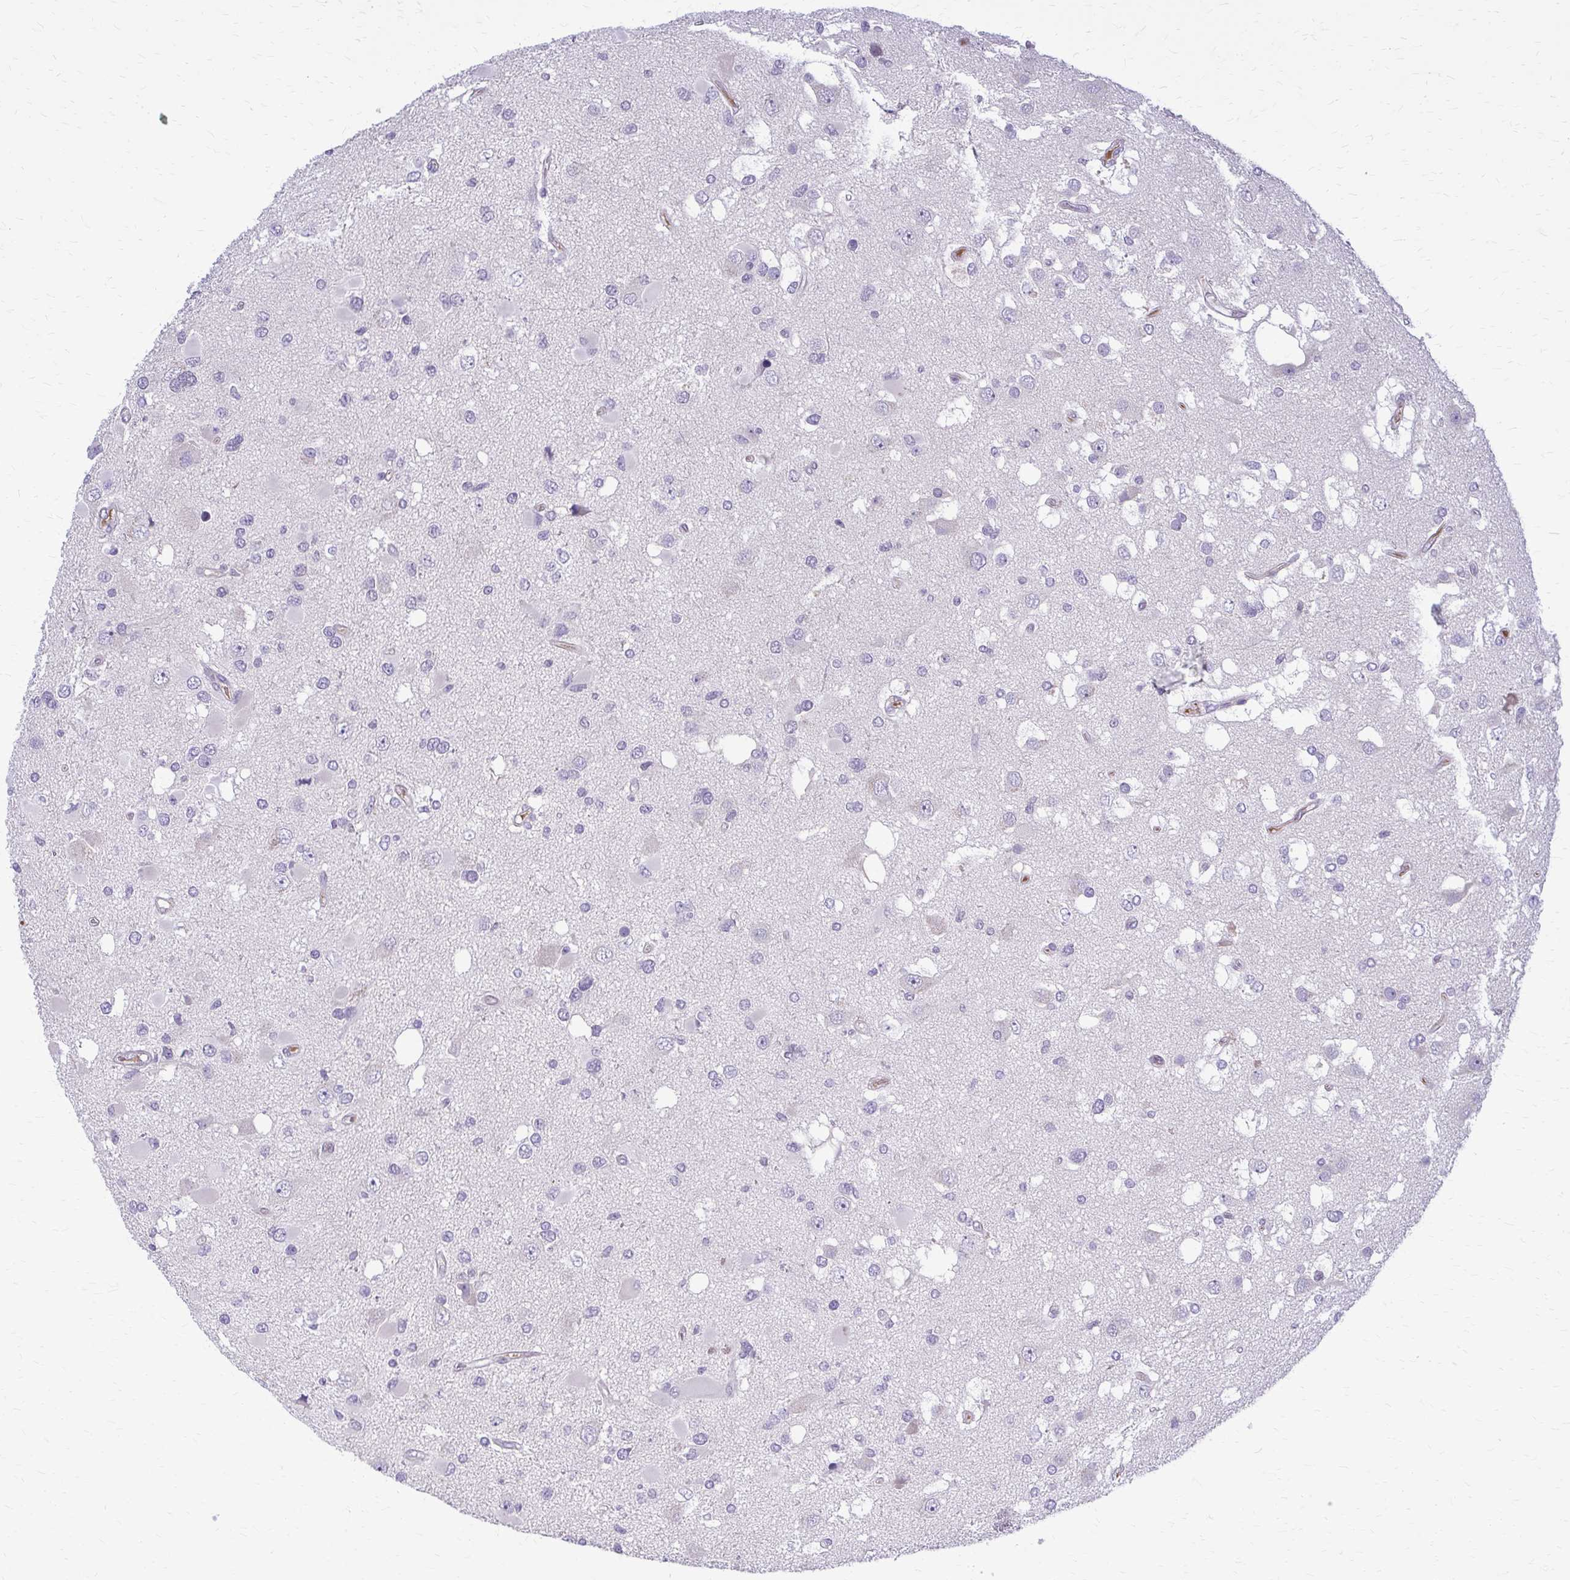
{"staining": {"intensity": "negative", "quantity": "none", "location": "none"}, "tissue": "glioma", "cell_type": "Tumor cells", "image_type": "cancer", "snomed": [{"axis": "morphology", "description": "Glioma, malignant, High grade"}, {"axis": "topography", "description": "Brain"}], "caption": "An immunohistochemistry (IHC) photomicrograph of glioma is shown. There is no staining in tumor cells of glioma.", "gene": "MCRIP2", "patient": {"sex": "male", "age": 53}}